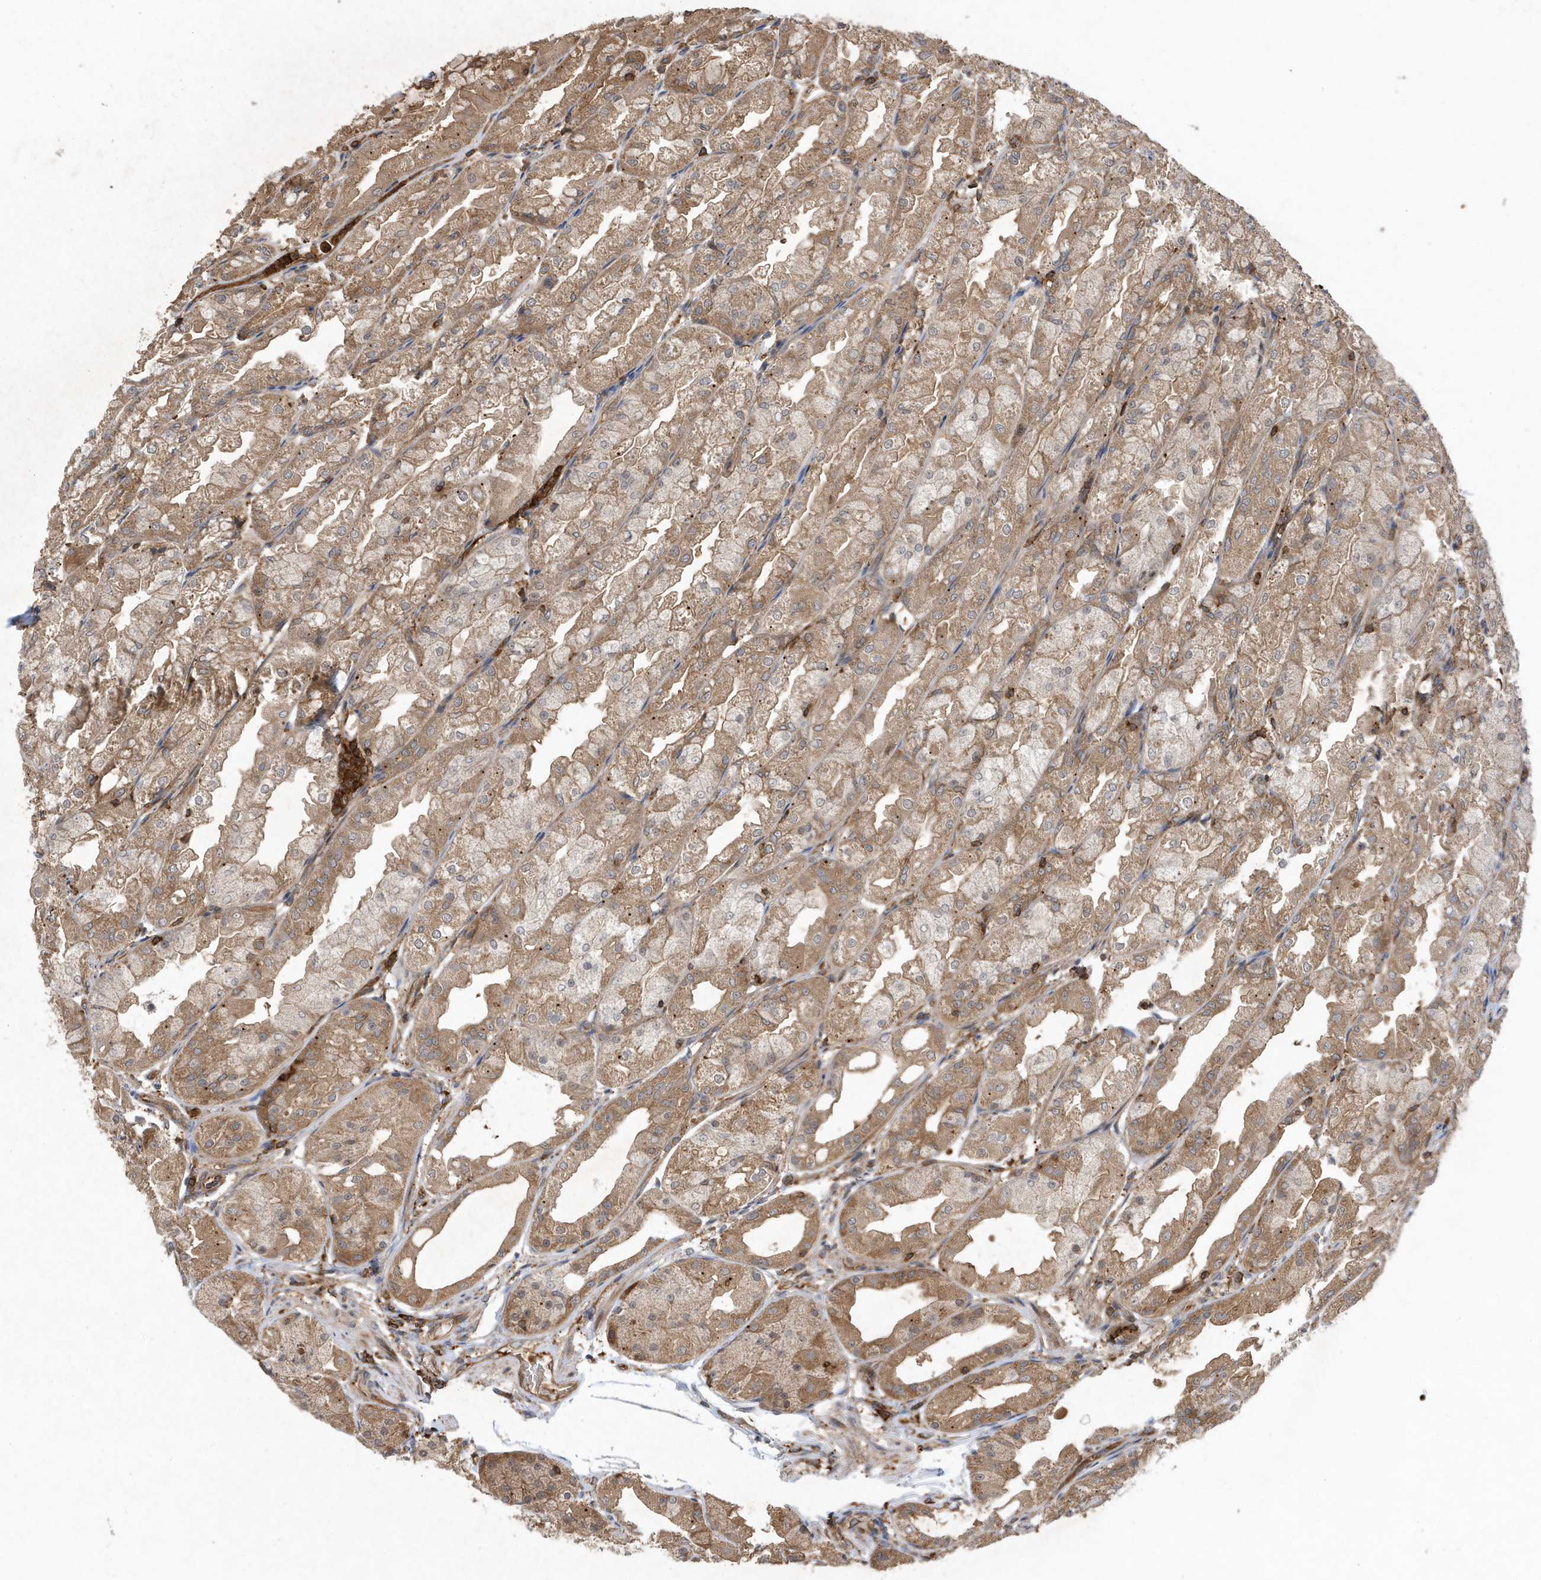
{"staining": {"intensity": "strong", "quantity": ">75%", "location": "cytoplasmic/membranous"}, "tissue": "stomach", "cell_type": "Glandular cells", "image_type": "normal", "snomed": [{"axis": "morphology", "description": "Normal tissue, NOS"}, {"axis": "topography", "description": "Stomach, upper"}], "caption": "Brown immunohistochemical staining in unremarkable human stomach demonstrates strong cytoplasmic/membranous staining in approximately >75% of glandular cells.", "gene": "LAPTM4A", "patient": {"sex": "male", "age": 47}}